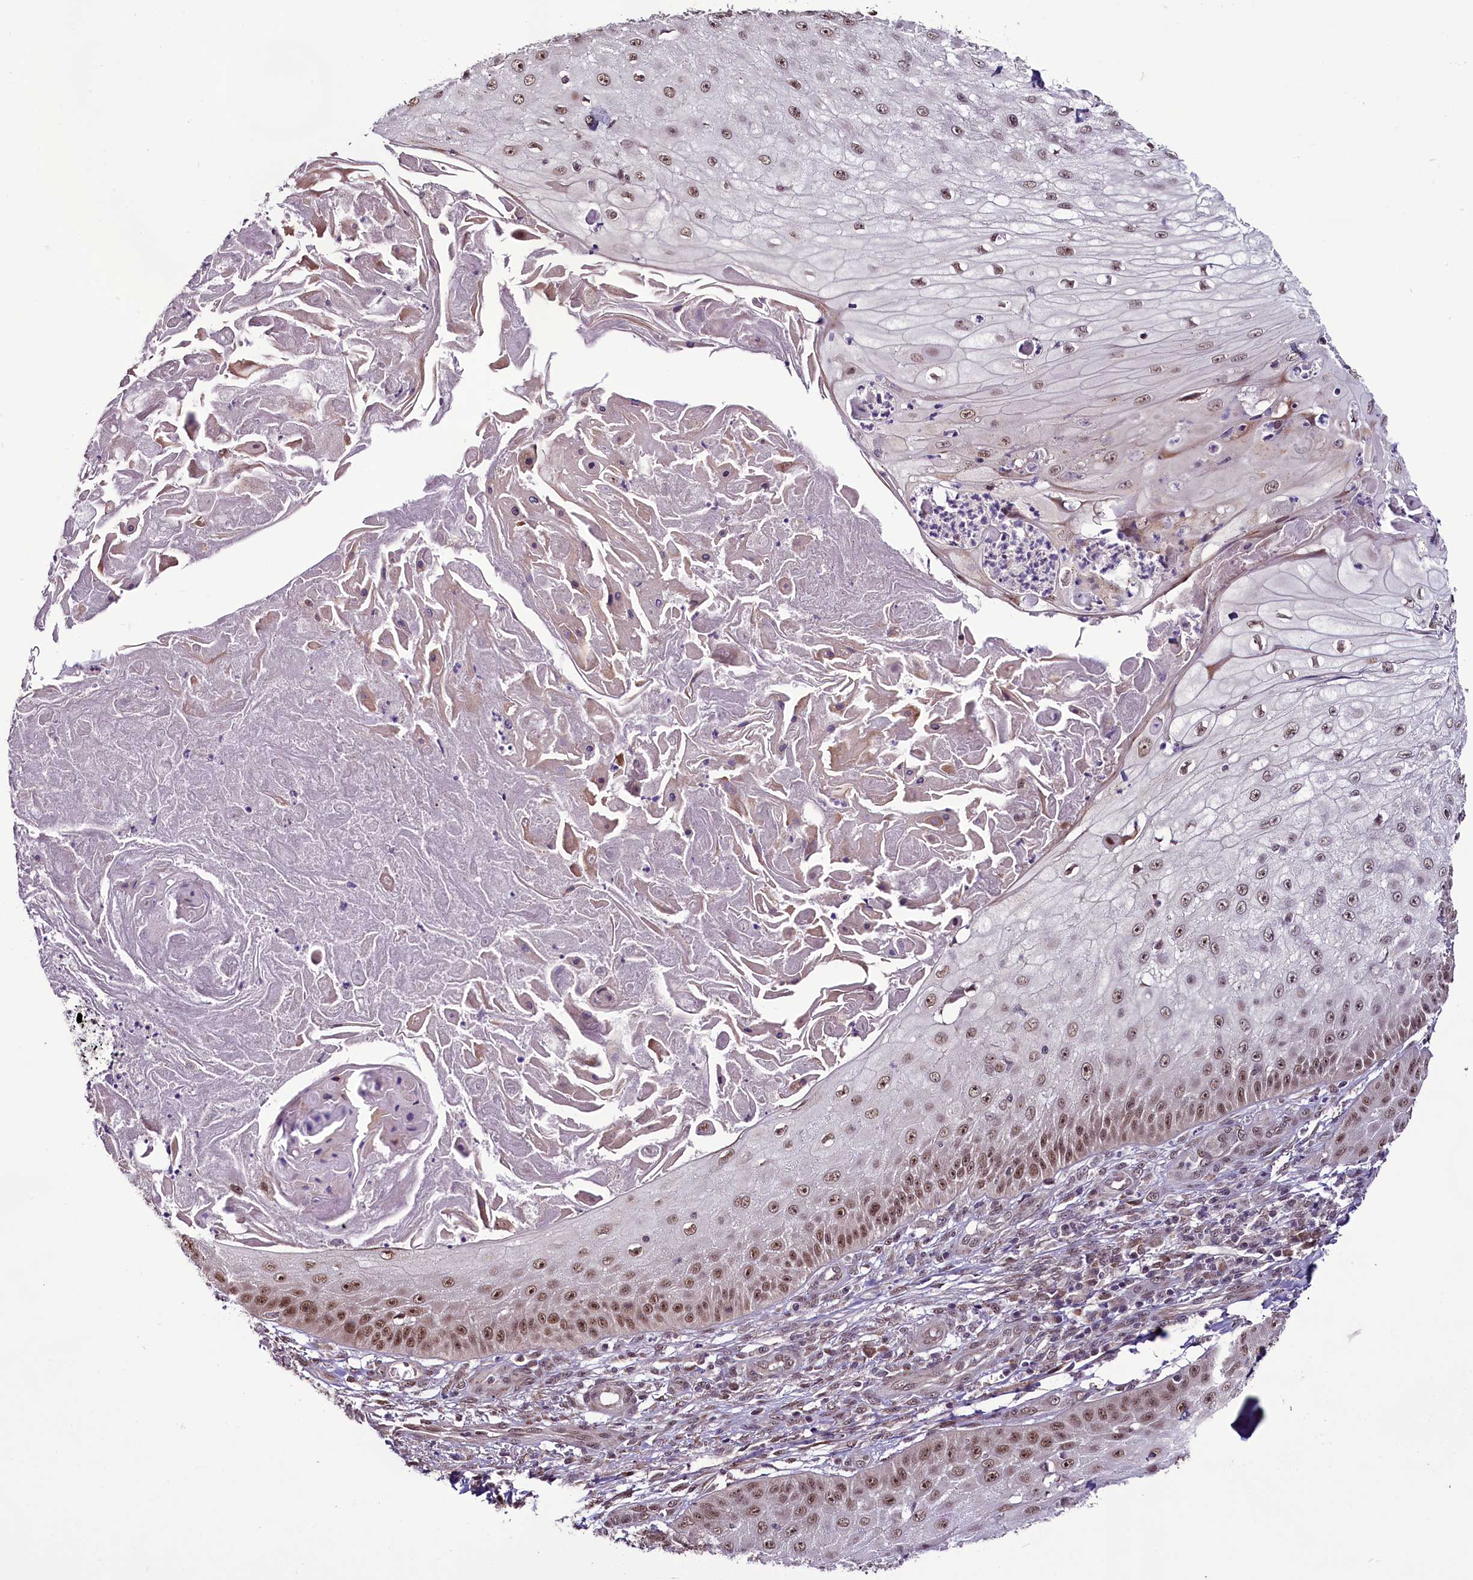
{"staining": {"intensity": "moderate", "quantity": ">75%", "location": "nuclear"}, "tissue": "skin cancer", "cell_type": "Tumor cells", "image_type": "cancer", "snomed": [{"axis": "morphology", "description": "Squamous cell carcinoma, NOS"}, {"axis": "topography", "description": "Skin"}], "caption": "This photomicrograph displays squamous cell carcinoma (skin) stained with immunohistochemistry to label a protein in brown. The nuclear of tumor cells show moderate positivity for the protein. Nuclei are counter-stained blue.", "gene": "RPUSD2", "patient": {"sex": "male", "age": 70}}